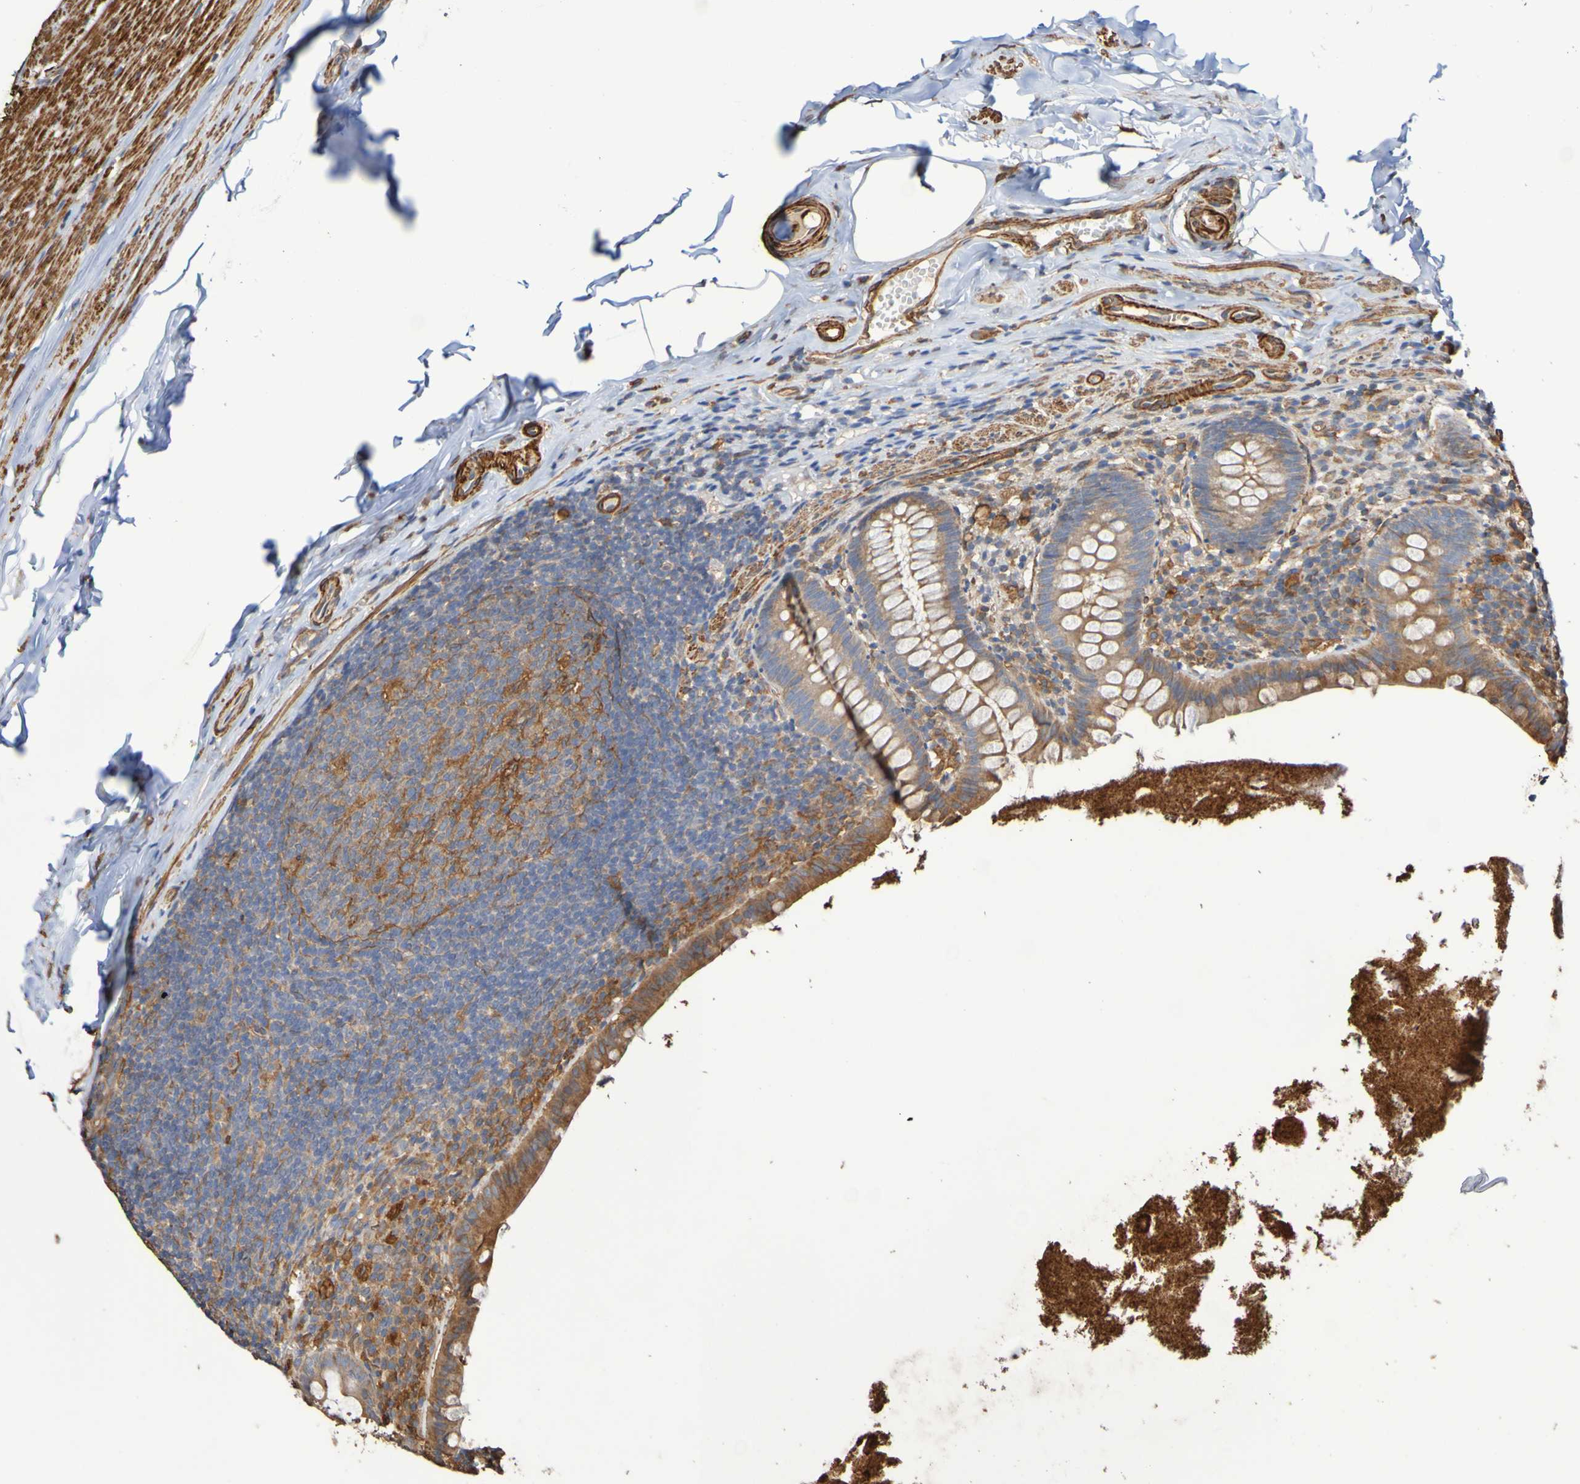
{"staining": {"intensity": "moderate", "quantity": "25%-75%", "location": "cytoplasmic/membranous"}, "tissue": "appendix", "cell_type": "Glandular cells", "image_type": "normal", "snomed": [{"axis": "morphology", "description": "Normal tissue, NOS"}, {"axis": "topography", "description": "Appendix"}], "caption": "Protein analysis of normal appendix exhibits moderate cytoplasmic/membranous staining in approximately 25%-75% of glandular cells.", "gene": "RAB11A", "patient": {"sex": "male", "age": 52}}